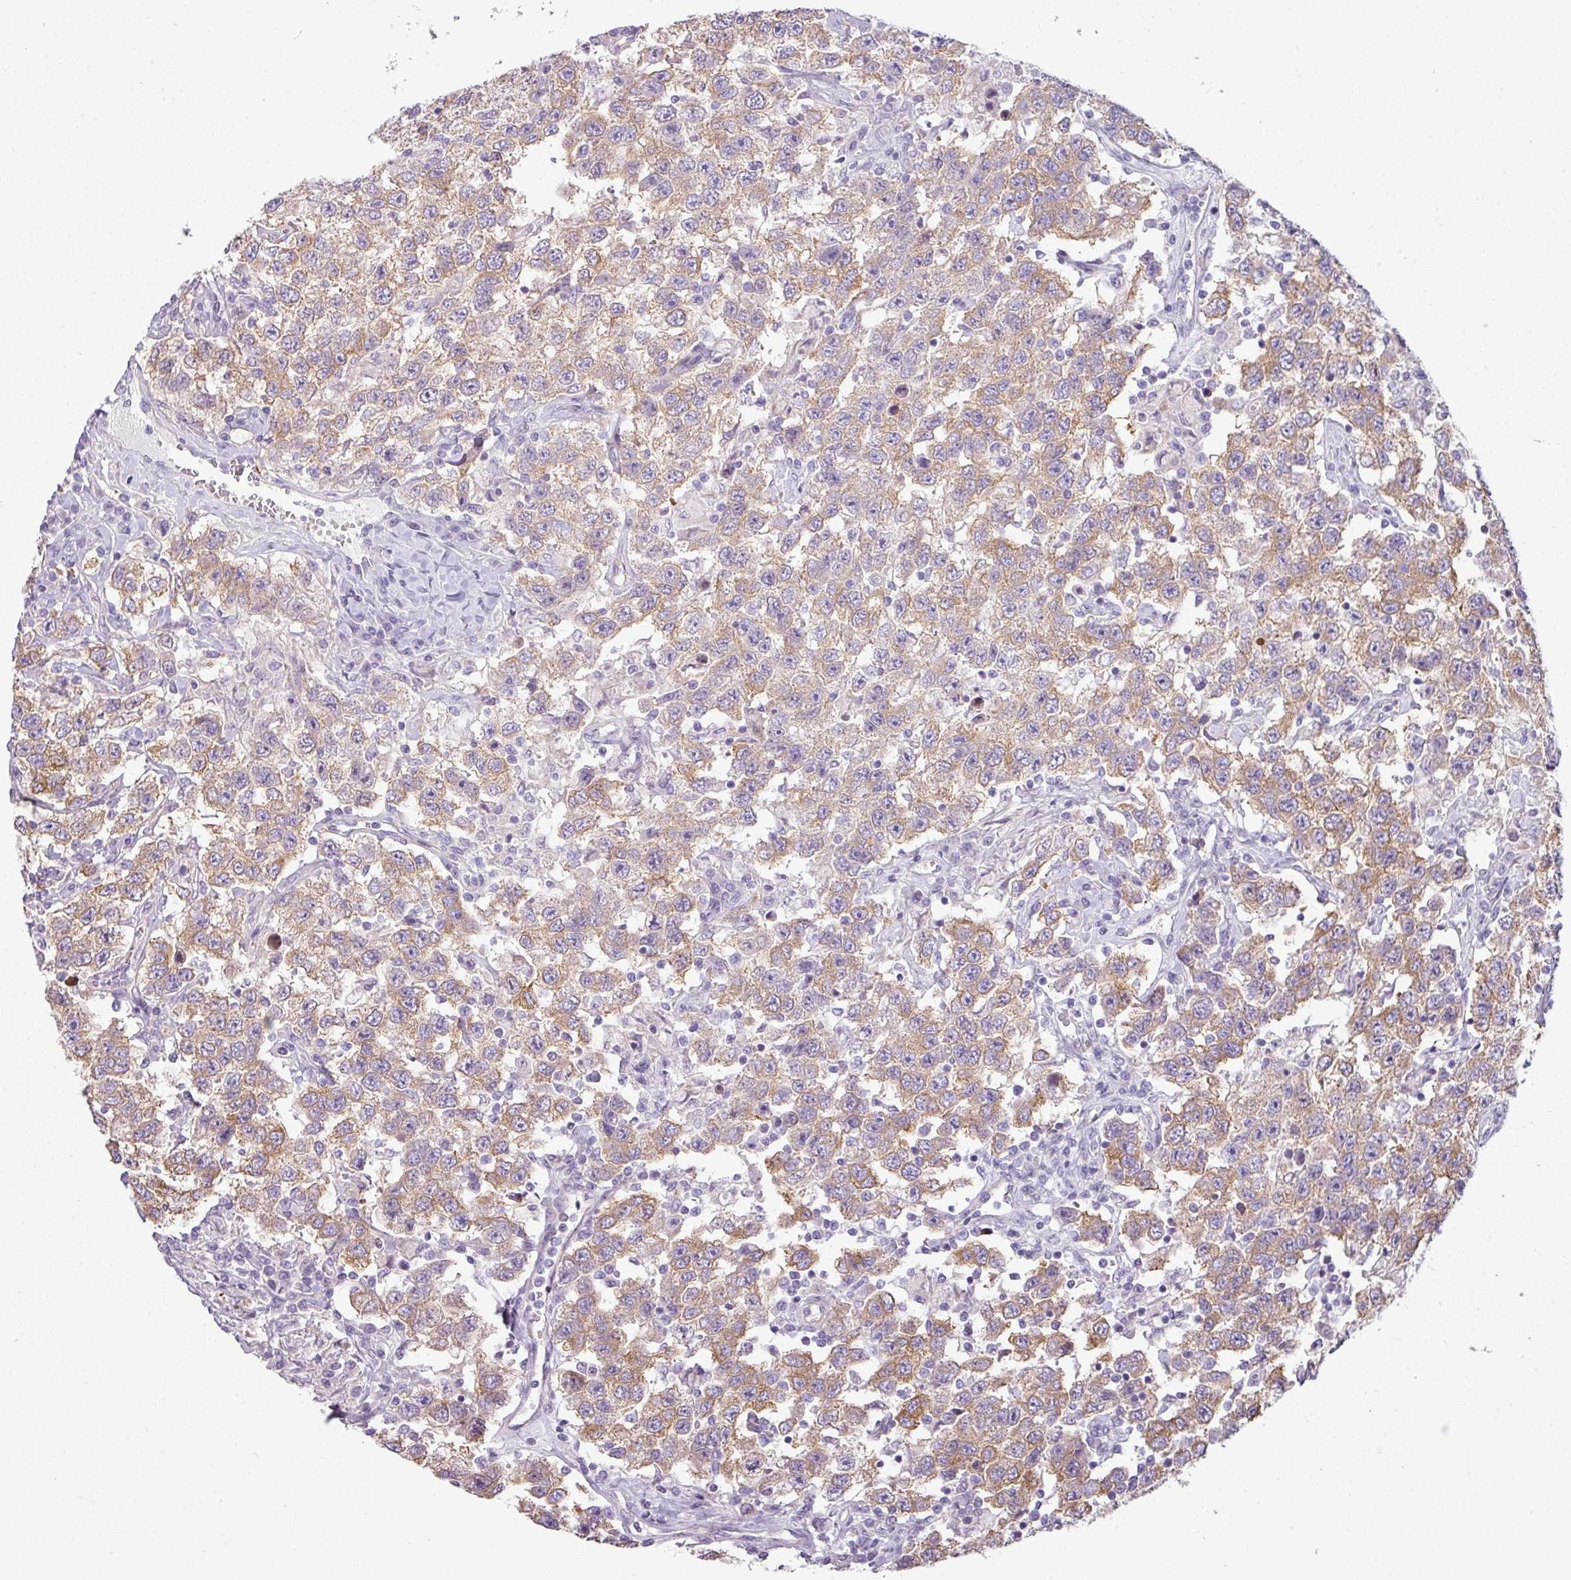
{"staining": {"intensity": "weak", "quantity": "25%-75%", "location": "cytoplasmic/membranous"}, "tissue": "testis cancer", "cell_type": "Tumor cells", "image_type": "cancer", "snomed": [{"axis": "morphology", "description": "Seminoma, NOS"}, {"axis": "topography", "description": "Testis"}], "caption": "A brown stain shows weak cytoplasmic/membranous staining of a protein in testis cancer tumor cells. (Brightfield microscopy of DAB IHC at high magnification).", "gene": "CAMK2B", "patient": {"sex": "male", "age": 41}}